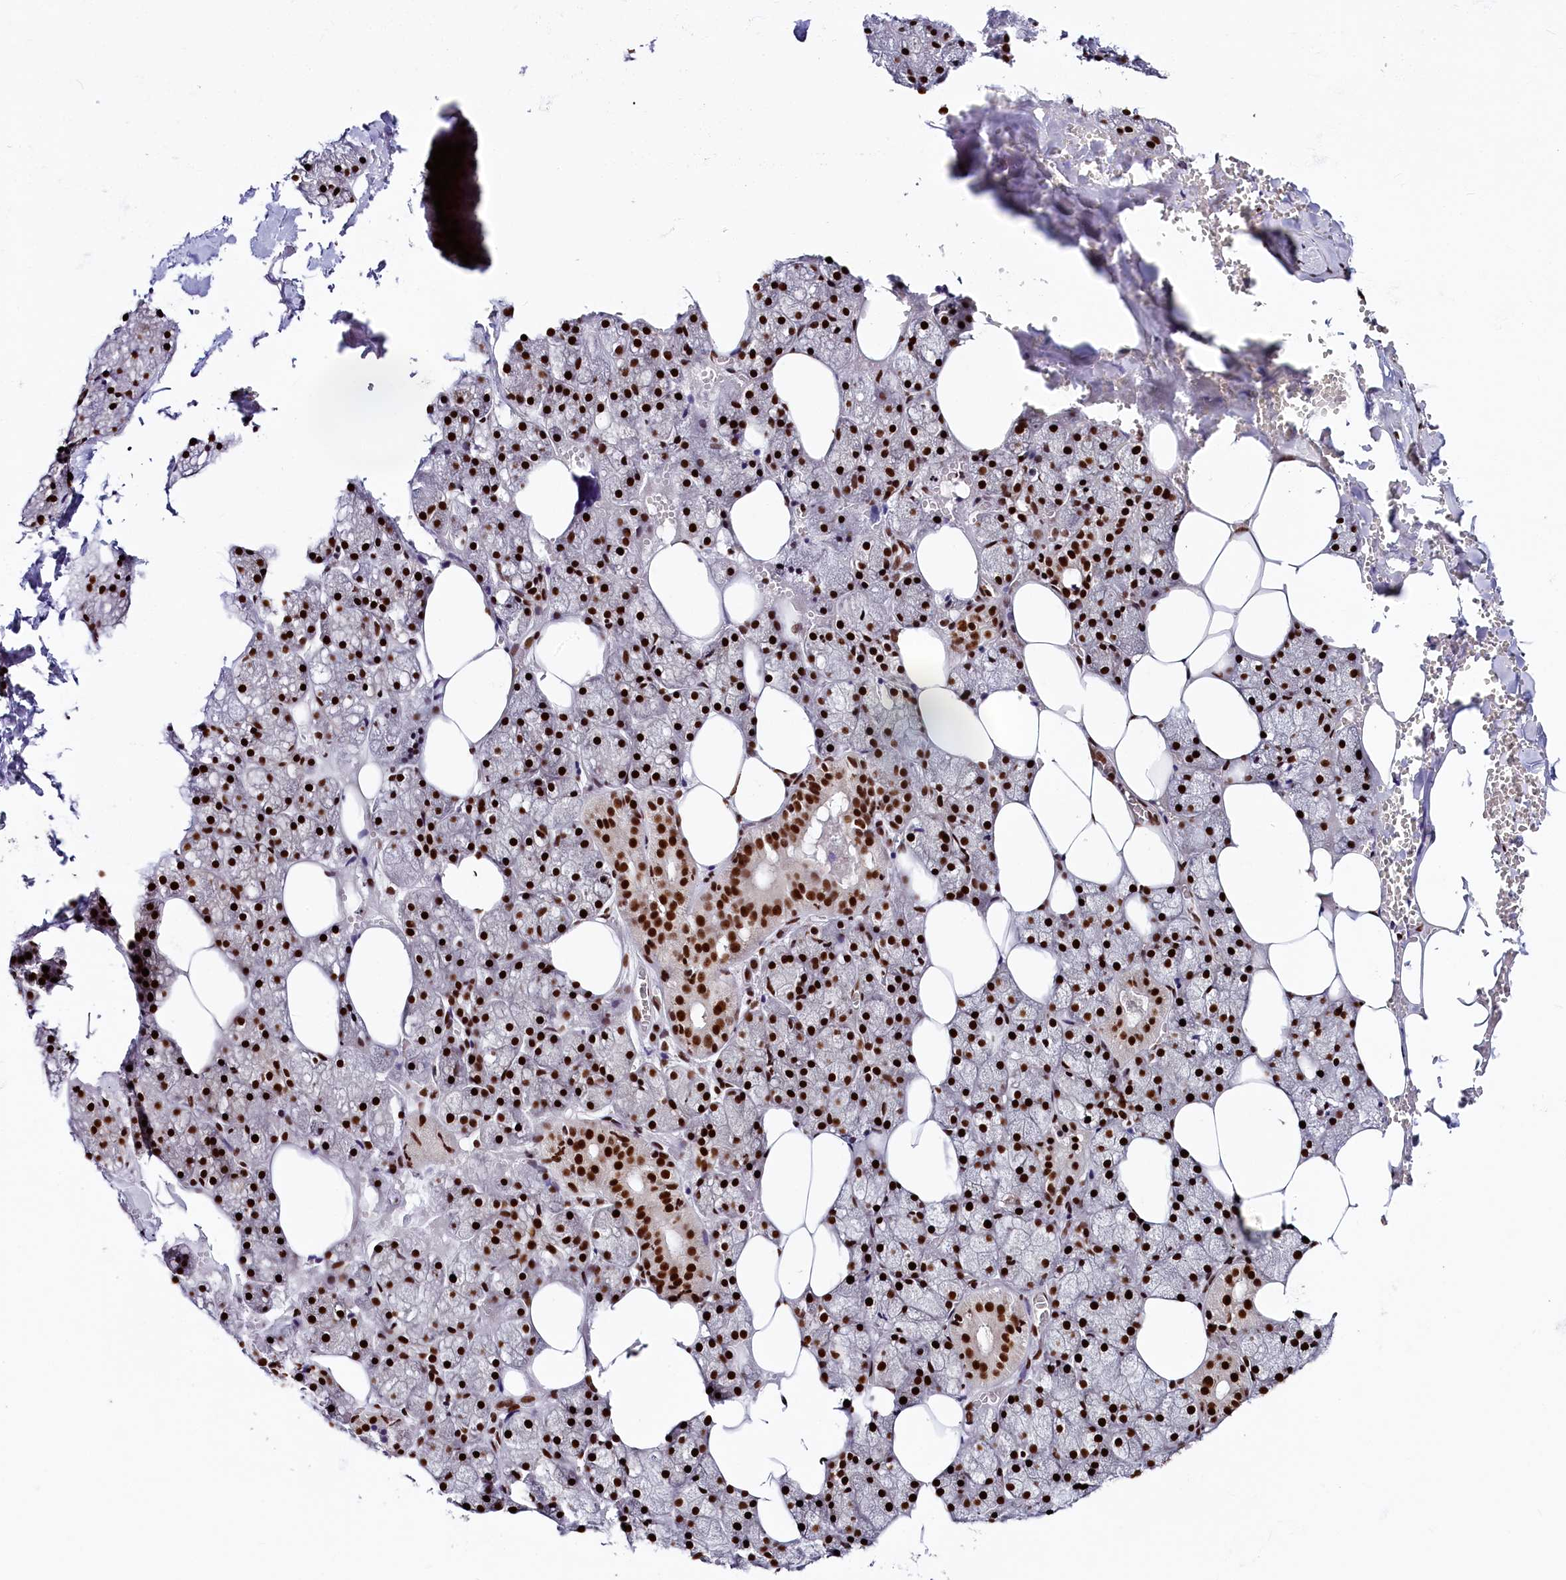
{"staining": {"intensity": "strong", "quantity": ">75%", "location": "nuclear"}, "tissue": "salivary gland", "cell_type": "Glandular cells", "image_type": "normal", "snomed": [{"axis": "morphology", "description": "Normal tissue, NOS"}, {"axis": "topography", "description": "Salivary gland"}], "caption": "An IHC photomicrograph of normal tissue is shown. Protein staining in brown shows strong nuclear positivity in salivary gland within glandular cells. (Brightfield microscopy of DAB IHC at high magnification).", "gene": "SNRNP70", "patient": {"sex": "male", "age": 62}}